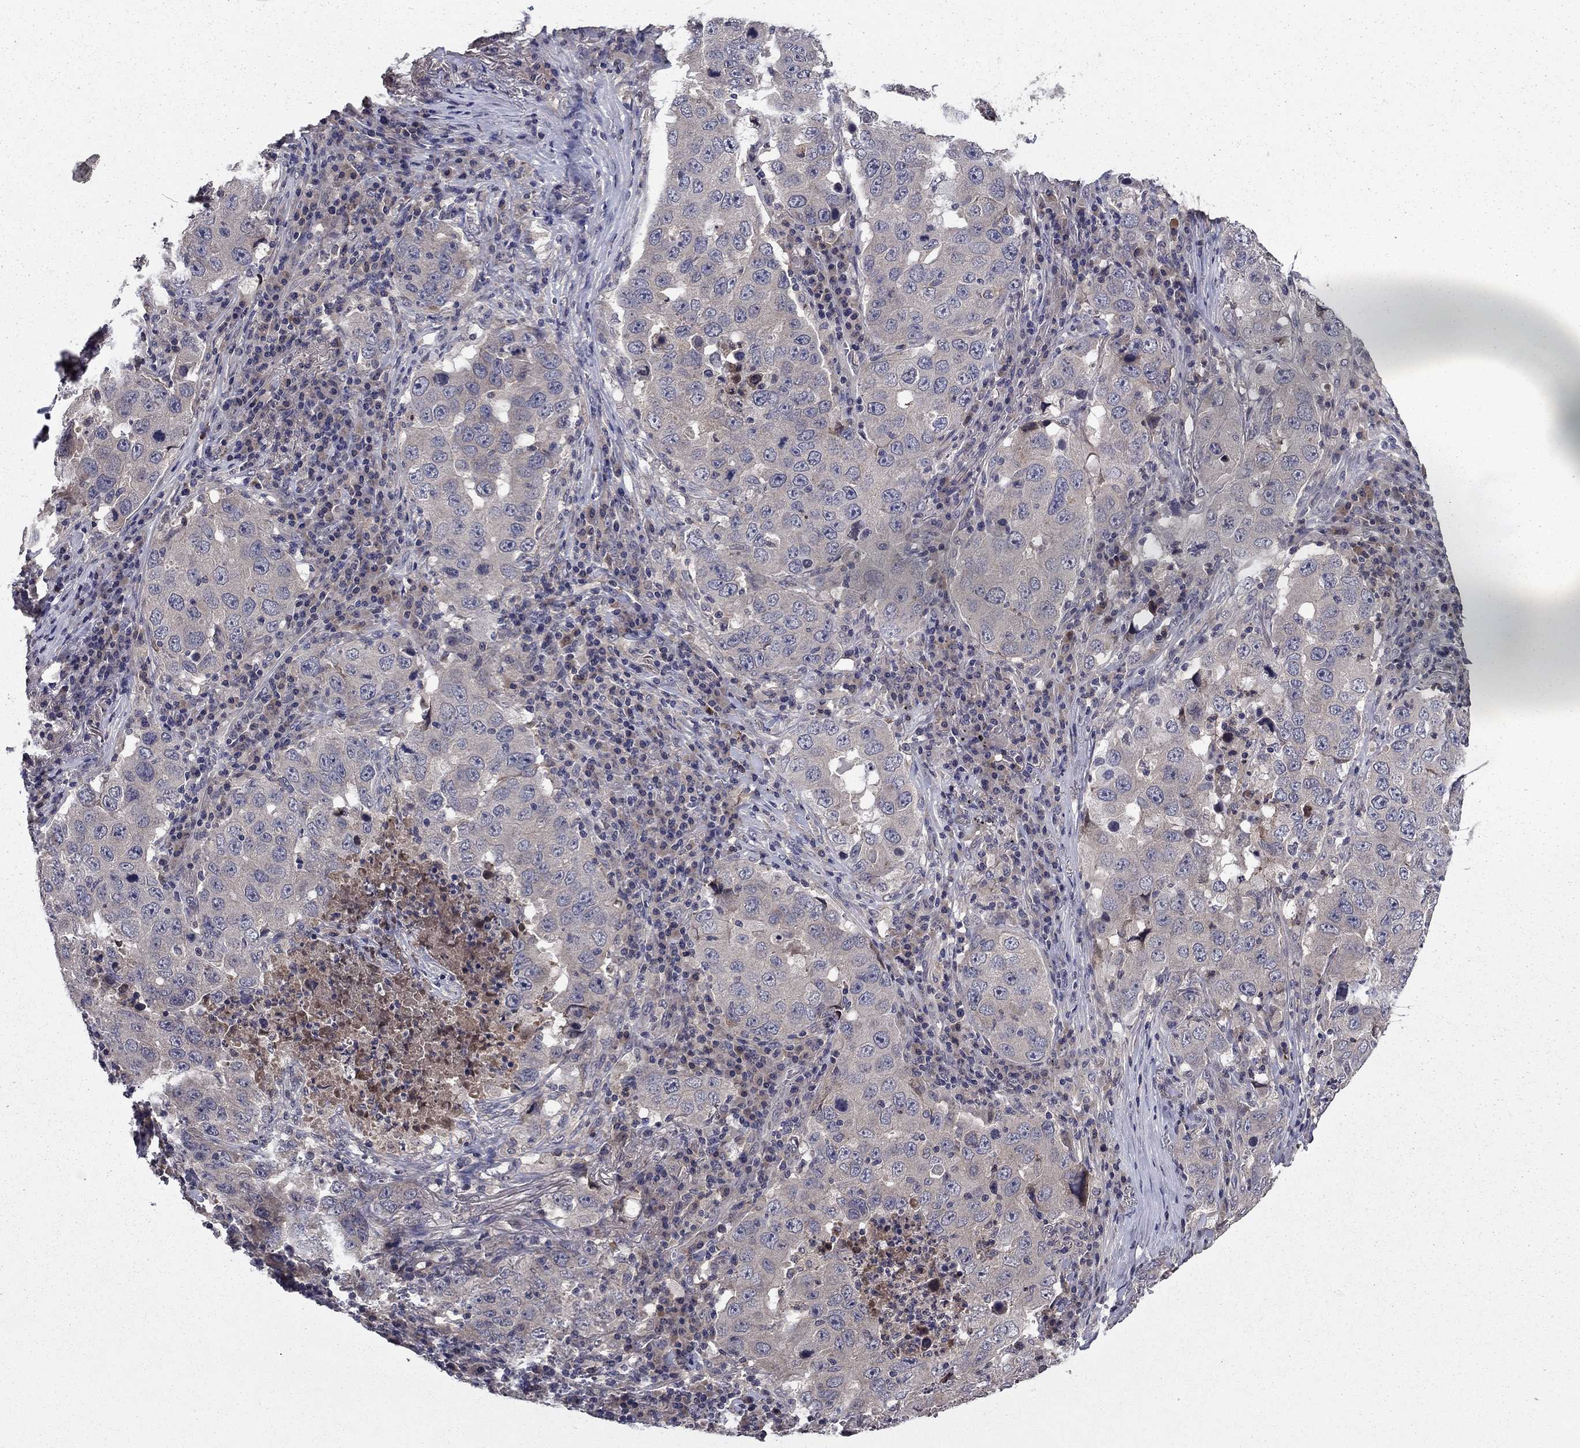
{"staining": {"intensity": "negative", "quantity": "none", "location": "none"}, "tissue": "lung cancer", "cell_type": "Tumor cells", "image_type": "cancer", "snomed": [{"axis": "morphology", "description": "Adenocarcinoma, NOS"}, {"axis": "topography", "description": "Lung"}], "caption": "The immunohistochemistry (IHC) photomicrograph has no significant expression in tumor cells of adenocarcinoma (lung) tissue.", "gene": "PROS1", "patient": {"sex": "male", "age": 73}}